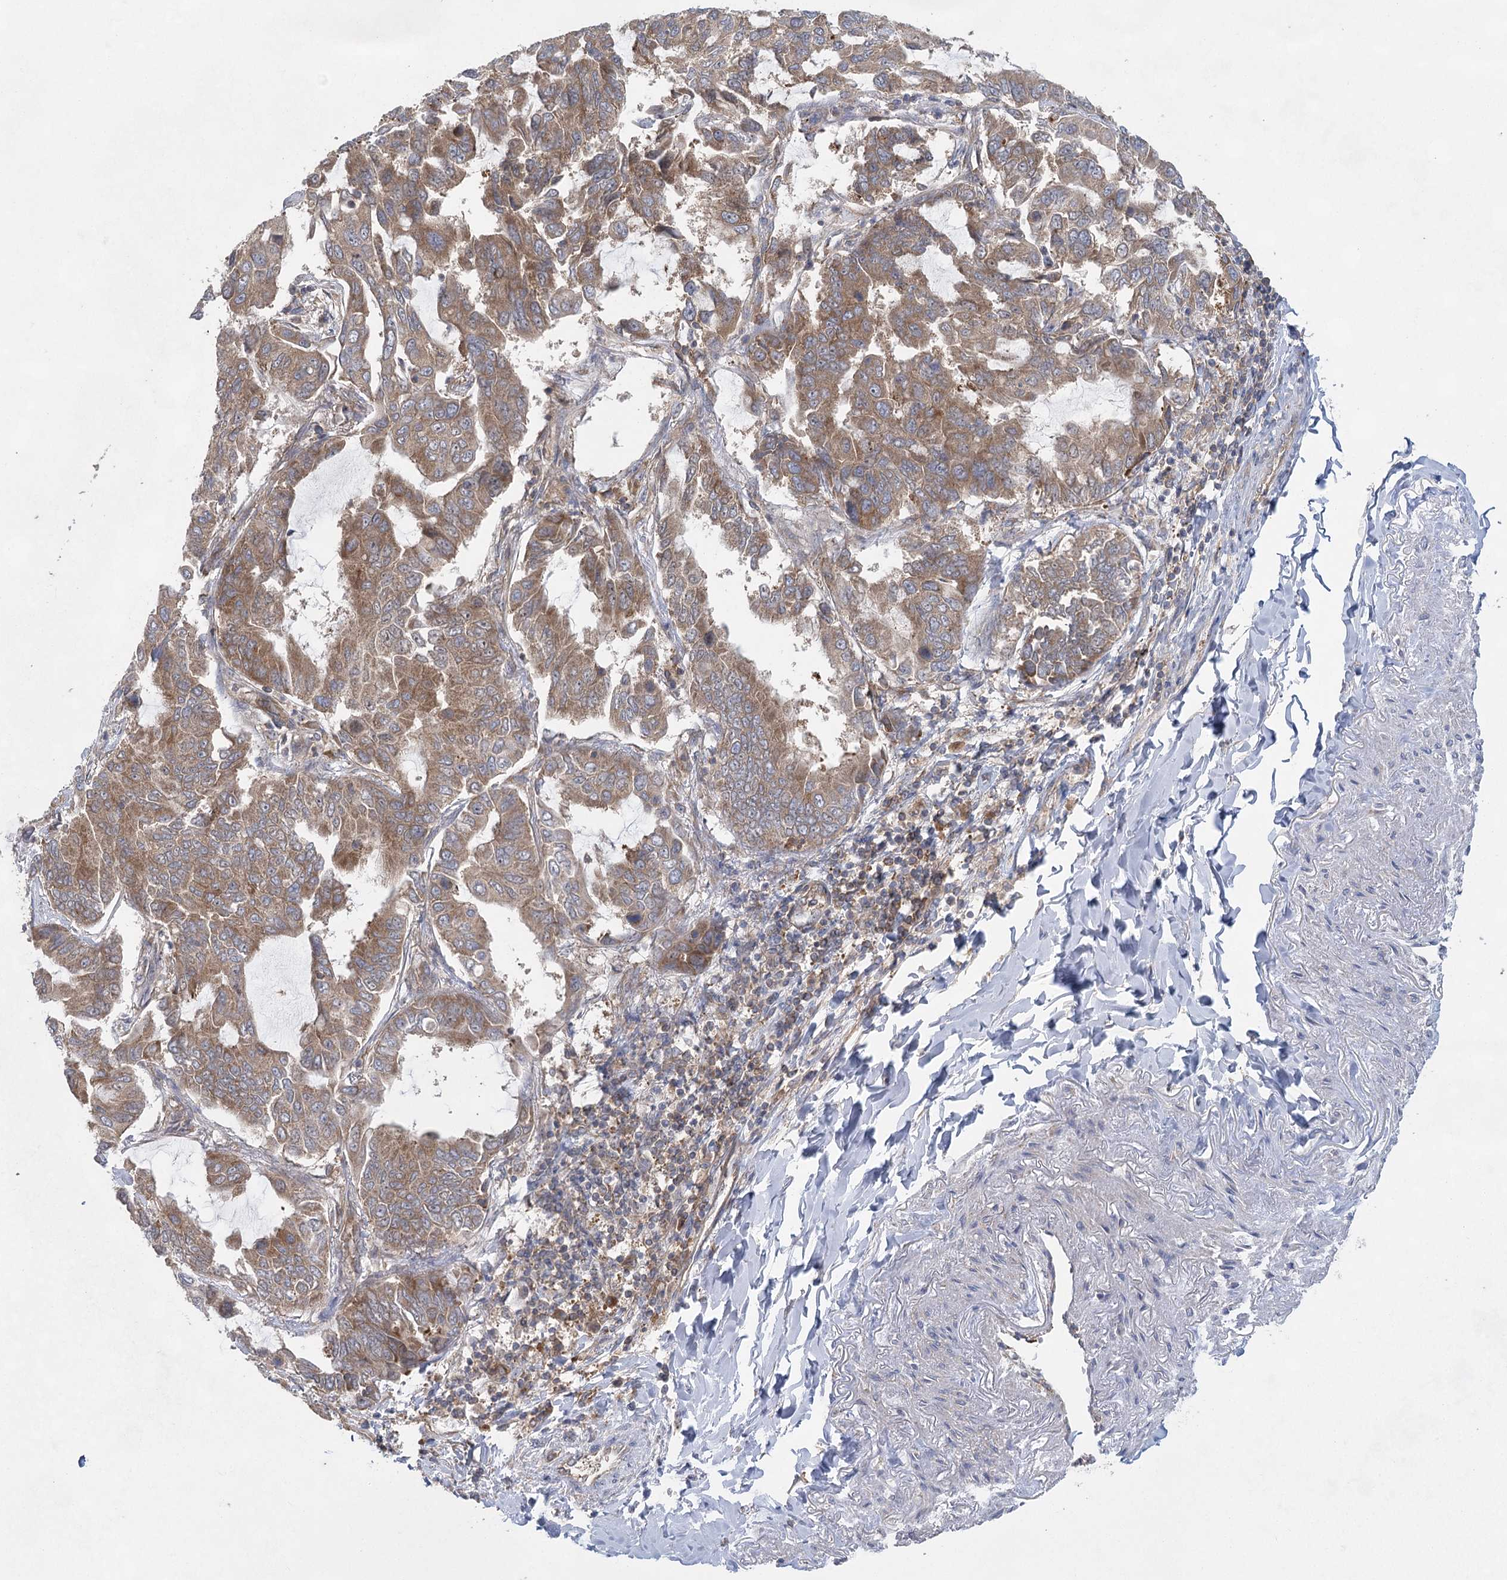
{"staining": {"intensity": "moderate", "quantity": ">75%", "location": "cytoplasmic/membranous"}, "tissue": "lung cancer", "cell_type": "Tumor cells", "image_type": "cancer", "snomed": [{"axis": "morphology", "description": "Adenocarcinoma, NOS"}, {"axis": "topography", "description": "Lung"}], "caption": "Immunohistochemical staining of lung adenocarcinoma exhibits medium levels of moderate cytoplasmic/membranous protein expression in about >75% of tumor cells.", "gene": "EIF3A", "patient": {"sex": "male", "age": 64}}